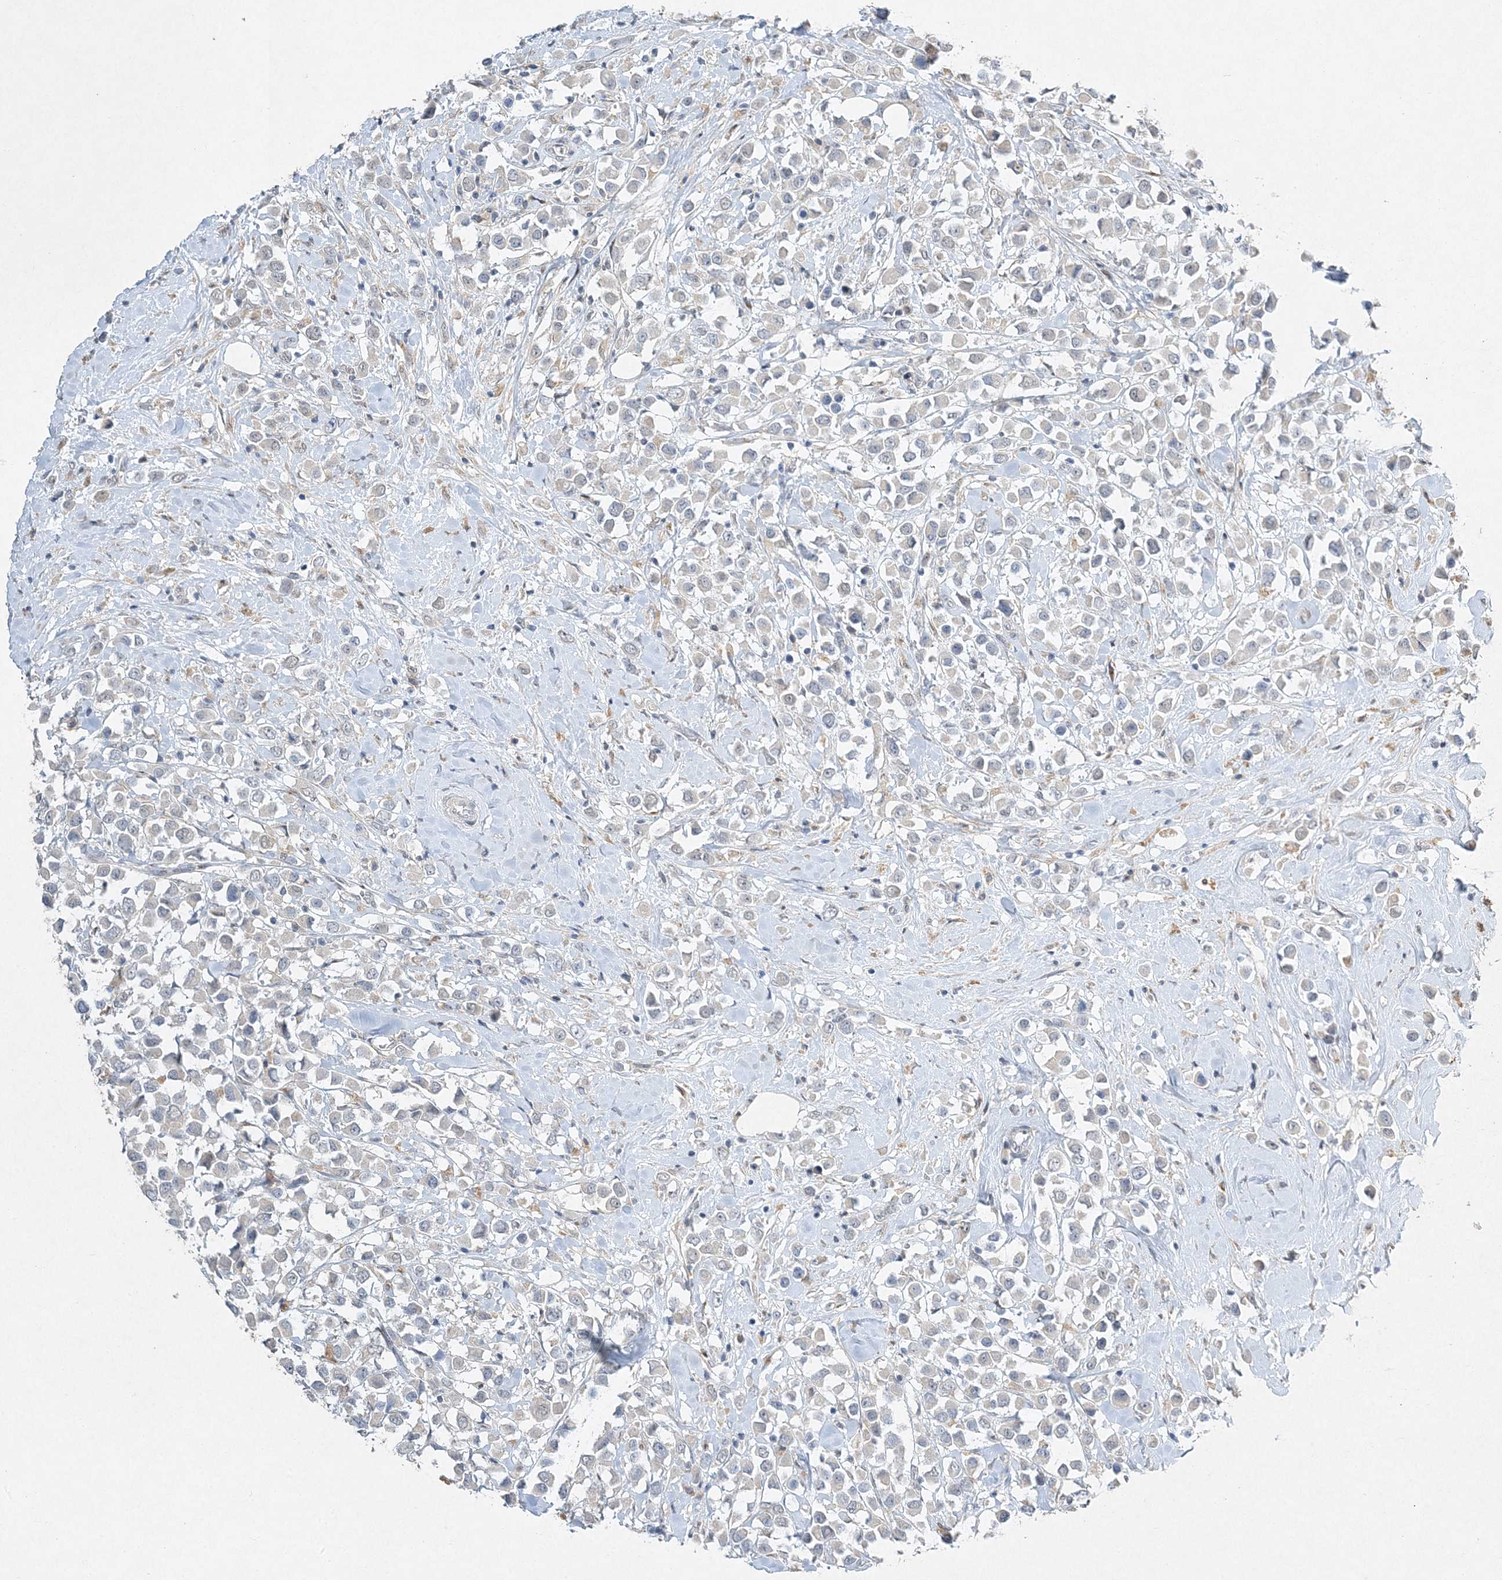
{"staining": {"intensity": "negative", "quantity": "none", "location": "none"}, "tissue": "breast cancer", "cell_type": "Tumor cells", "image_type": "cancer", "snomed": [{"axis": "morphology", "description": "Duct carcinoma"}, {"axis": "topography", "description": "Breast"}], "caption": "An immunohistochemistry (IHC) photomicrograph of breast cancer is shown. There is no staining in tumor cells of breast cancer.", "gene": "MAT2B", "patient": {"sex": "female", "age": 61}}